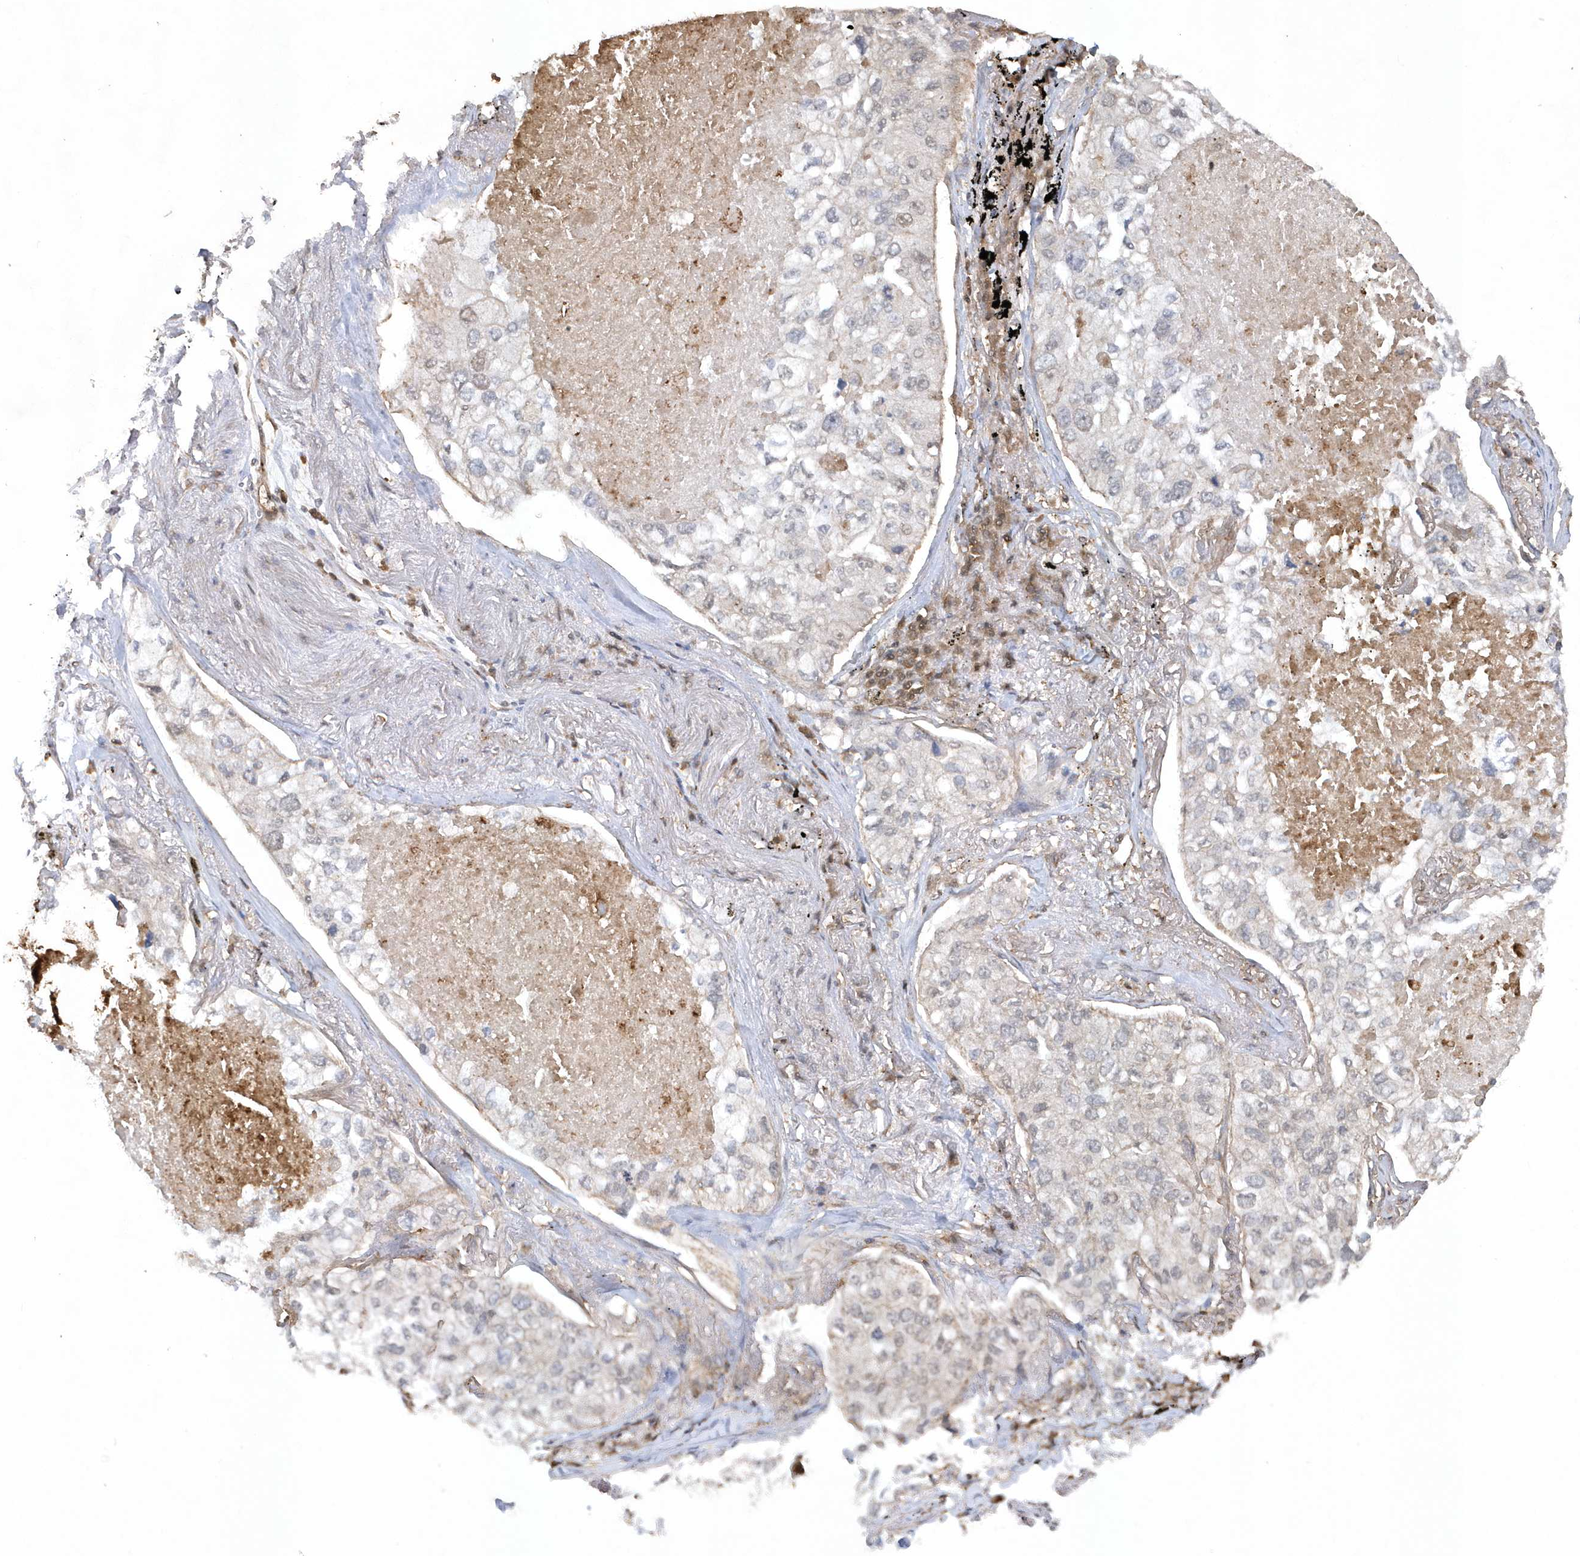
{"staining": {"intensity": "negative", "quantity": "none", "location": "none"}, "tissue": "lung cancer", "cell_type": "Tumor cells", "image_type": "cancer", "snomed": [{"axis": "morphology", "description": "Adenocarcinoma, NOS"}, {"axis": "topography", "description": "Lung"}], "caption": "IHC of lung adenocarcinoma shows no expression in tumor cells. (DAB (3,3'-diaminobenzidine) immunohistochemistry (IHC) with hematoxylin counter stain).", "gene": "ACYP1", "patient": {"sex": "male", "age": 65}}